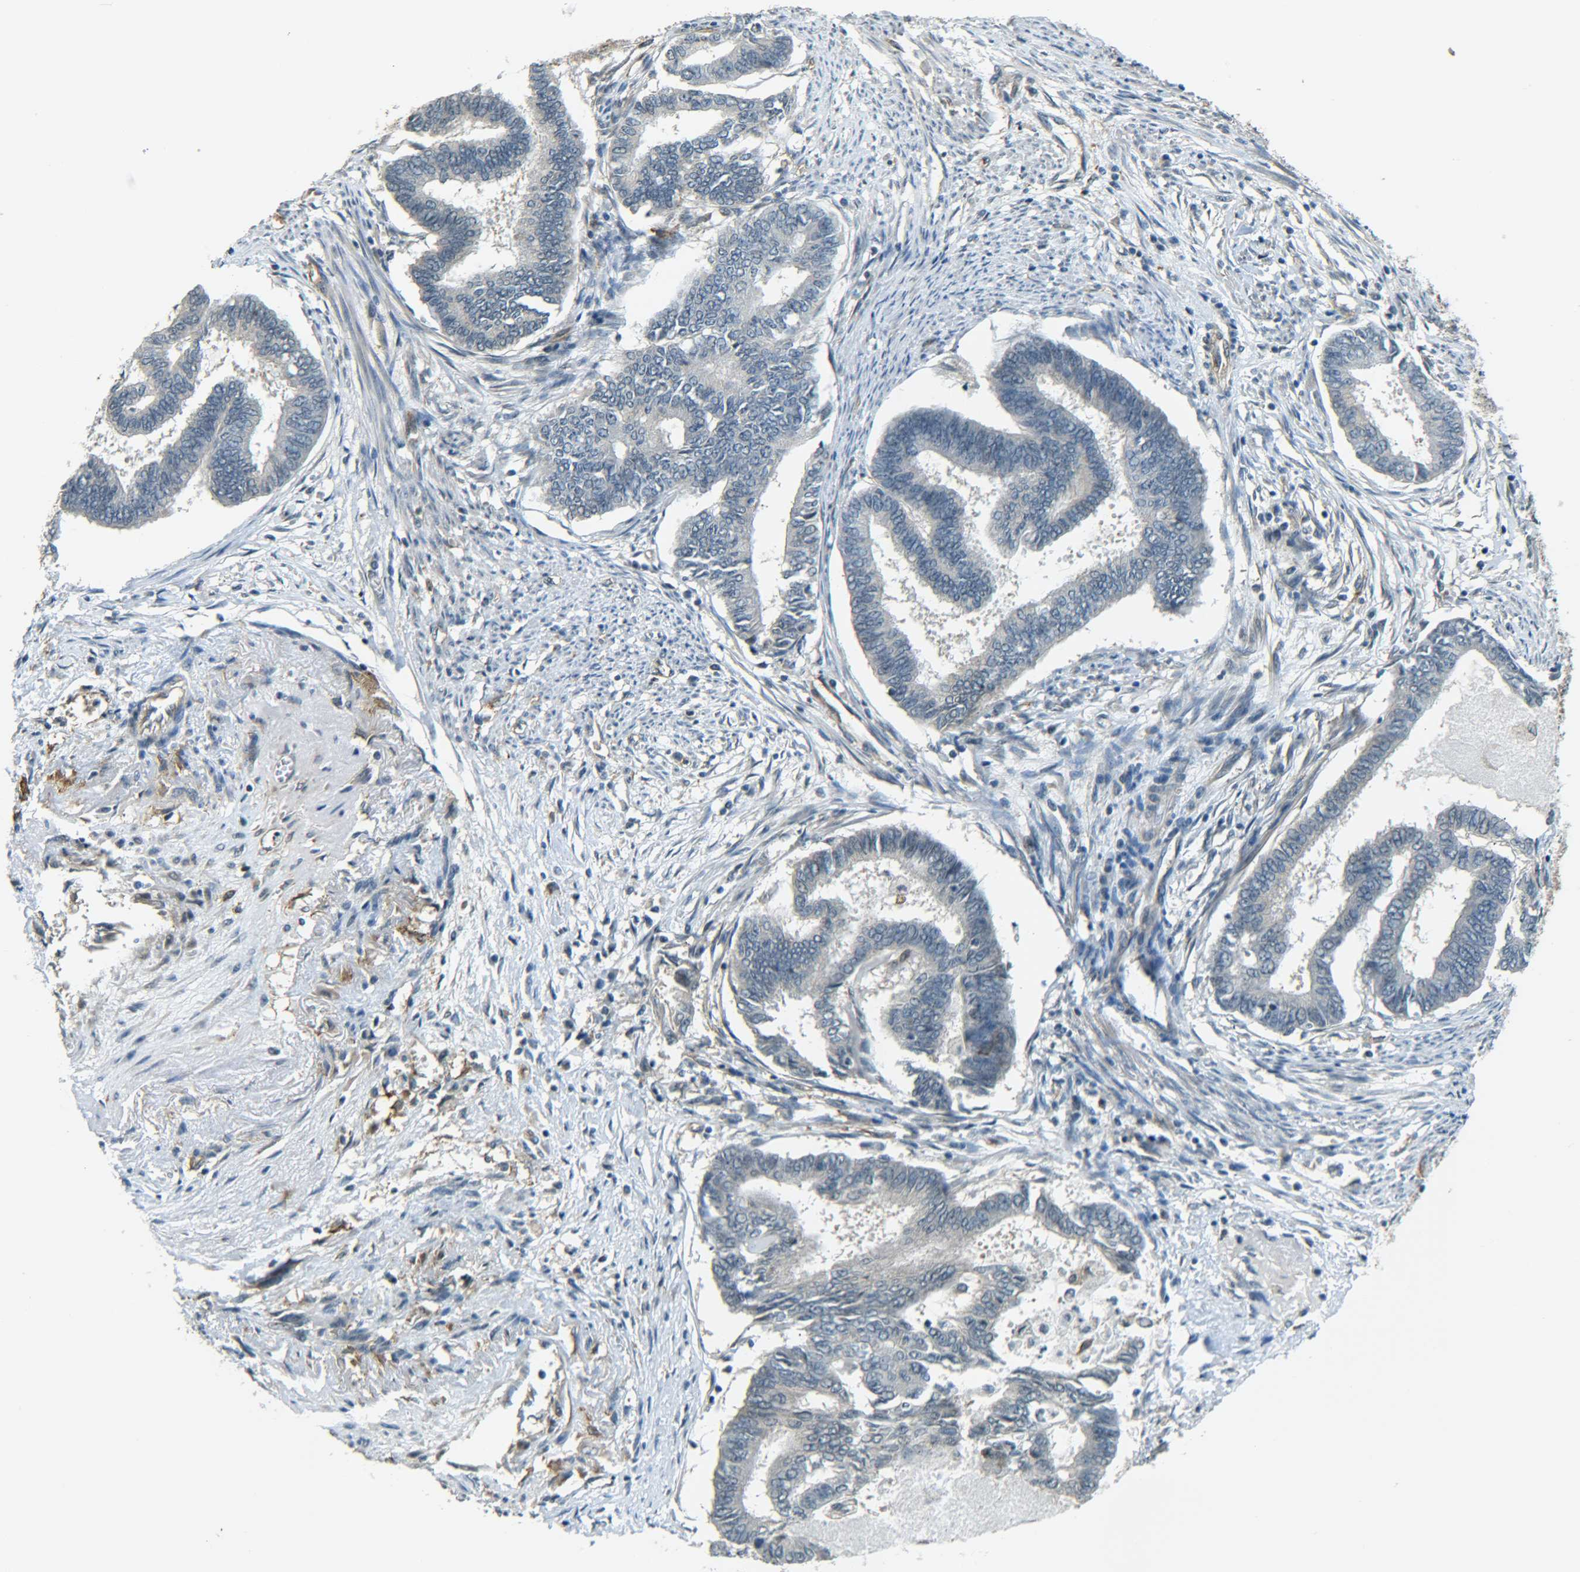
{"staining": {"intensity": "moderate", "quantity": "25%-75%", "location": "cytoplasmic/membranous"}, "tissue": "endometrial cancer", "cell_type": "Tumor cells", "image_type": "cancer", "snomed": [{"axis": "morphology", "description": "Adenocarcinoma, NOS"}, {"axis": "topography", "description": "Endometrium"}], "caption": "A brown stain highlights moderate cytoplasmic/membranous staining of a protein in human adenocarcinoma (endometrial) tumor cells.", "gene": "DAB2", "patient": {"sex": "female", "age": 86}}